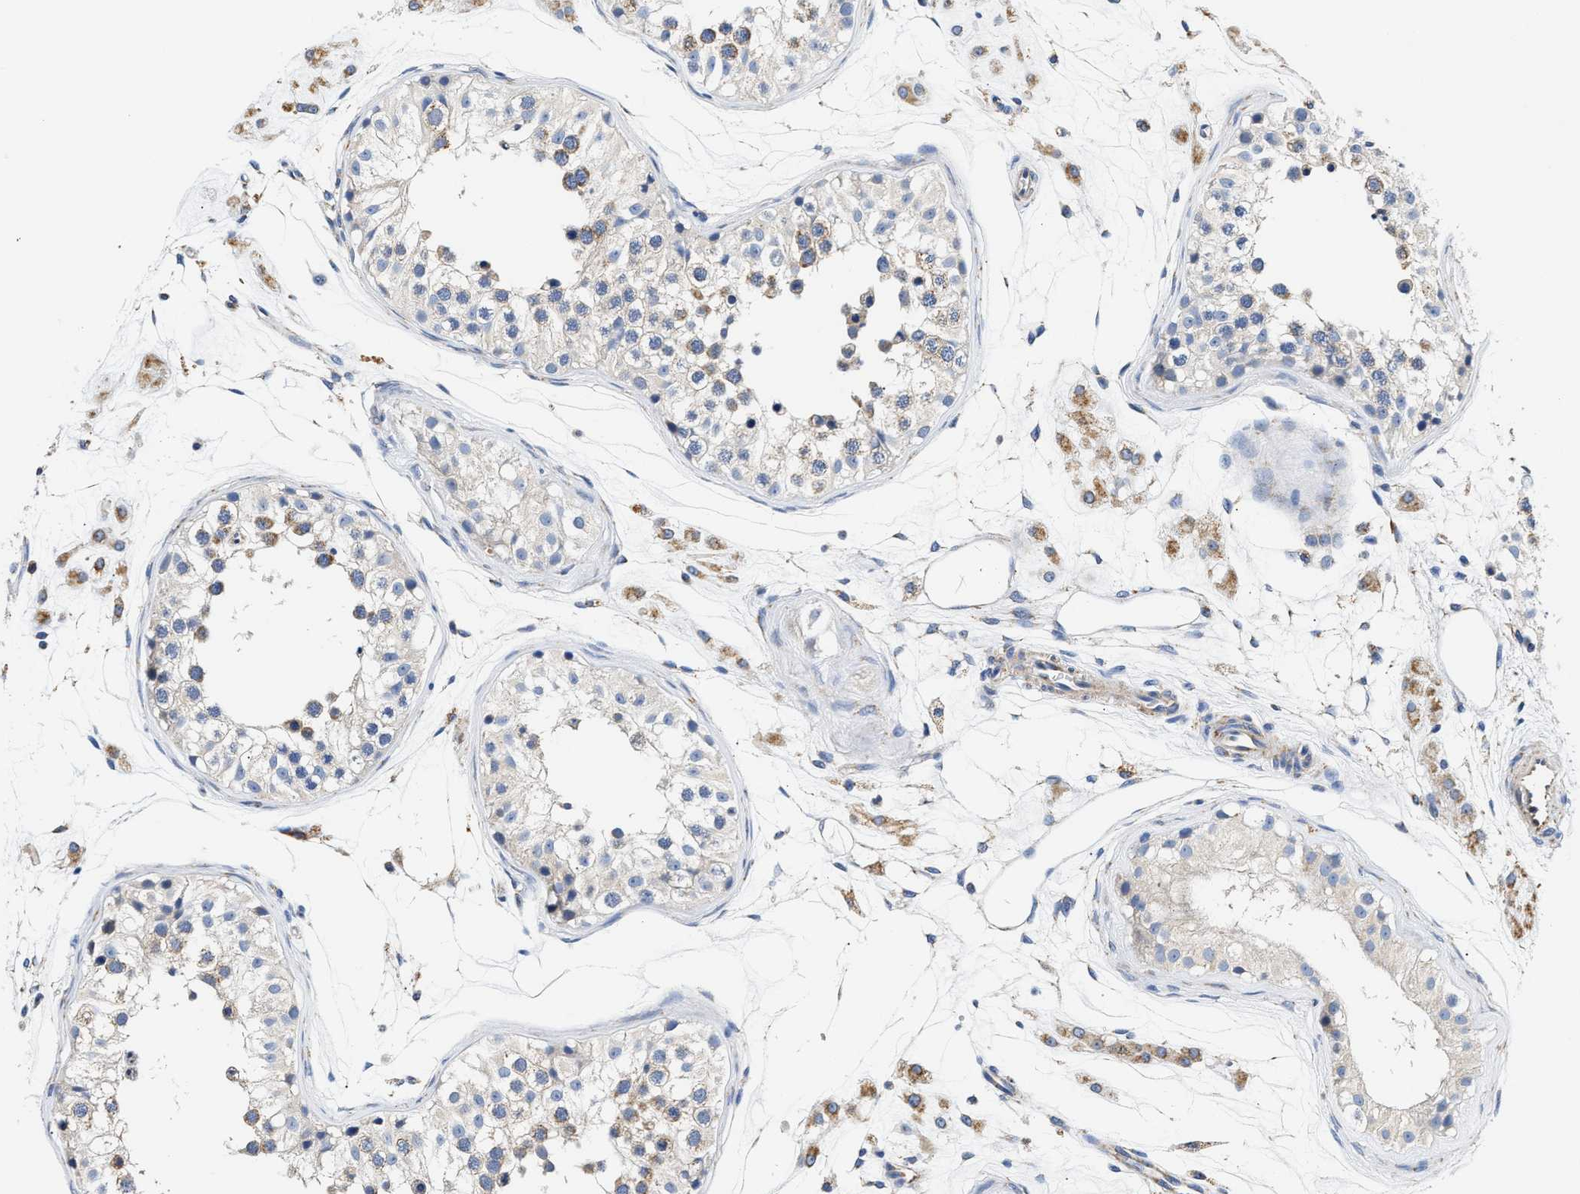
{"staining": {"intensity": "weak", "quantity": ">75%", "location": "cytoplasmic/membranous"}, "tissue": "testis", "cell_type": "Cells in seminiferous ducts", "image_type": "normal", "snomed": [{"axis": "morphology", "description": "Normal tissue, NOS"}, {"axis": "morphology", "description": "Adenocarcinoma, metastatic, NOS"}, {"axis": "topography", "description": "Testis"}], "caption": "Cells in seminiferous ducts reveal low levels of weak cytoplasmic/membranous staining in about >75% of cells in unremarkable human testis.", "gene": "ACADVL", "patient": {"sex": "male", "age": 26}}